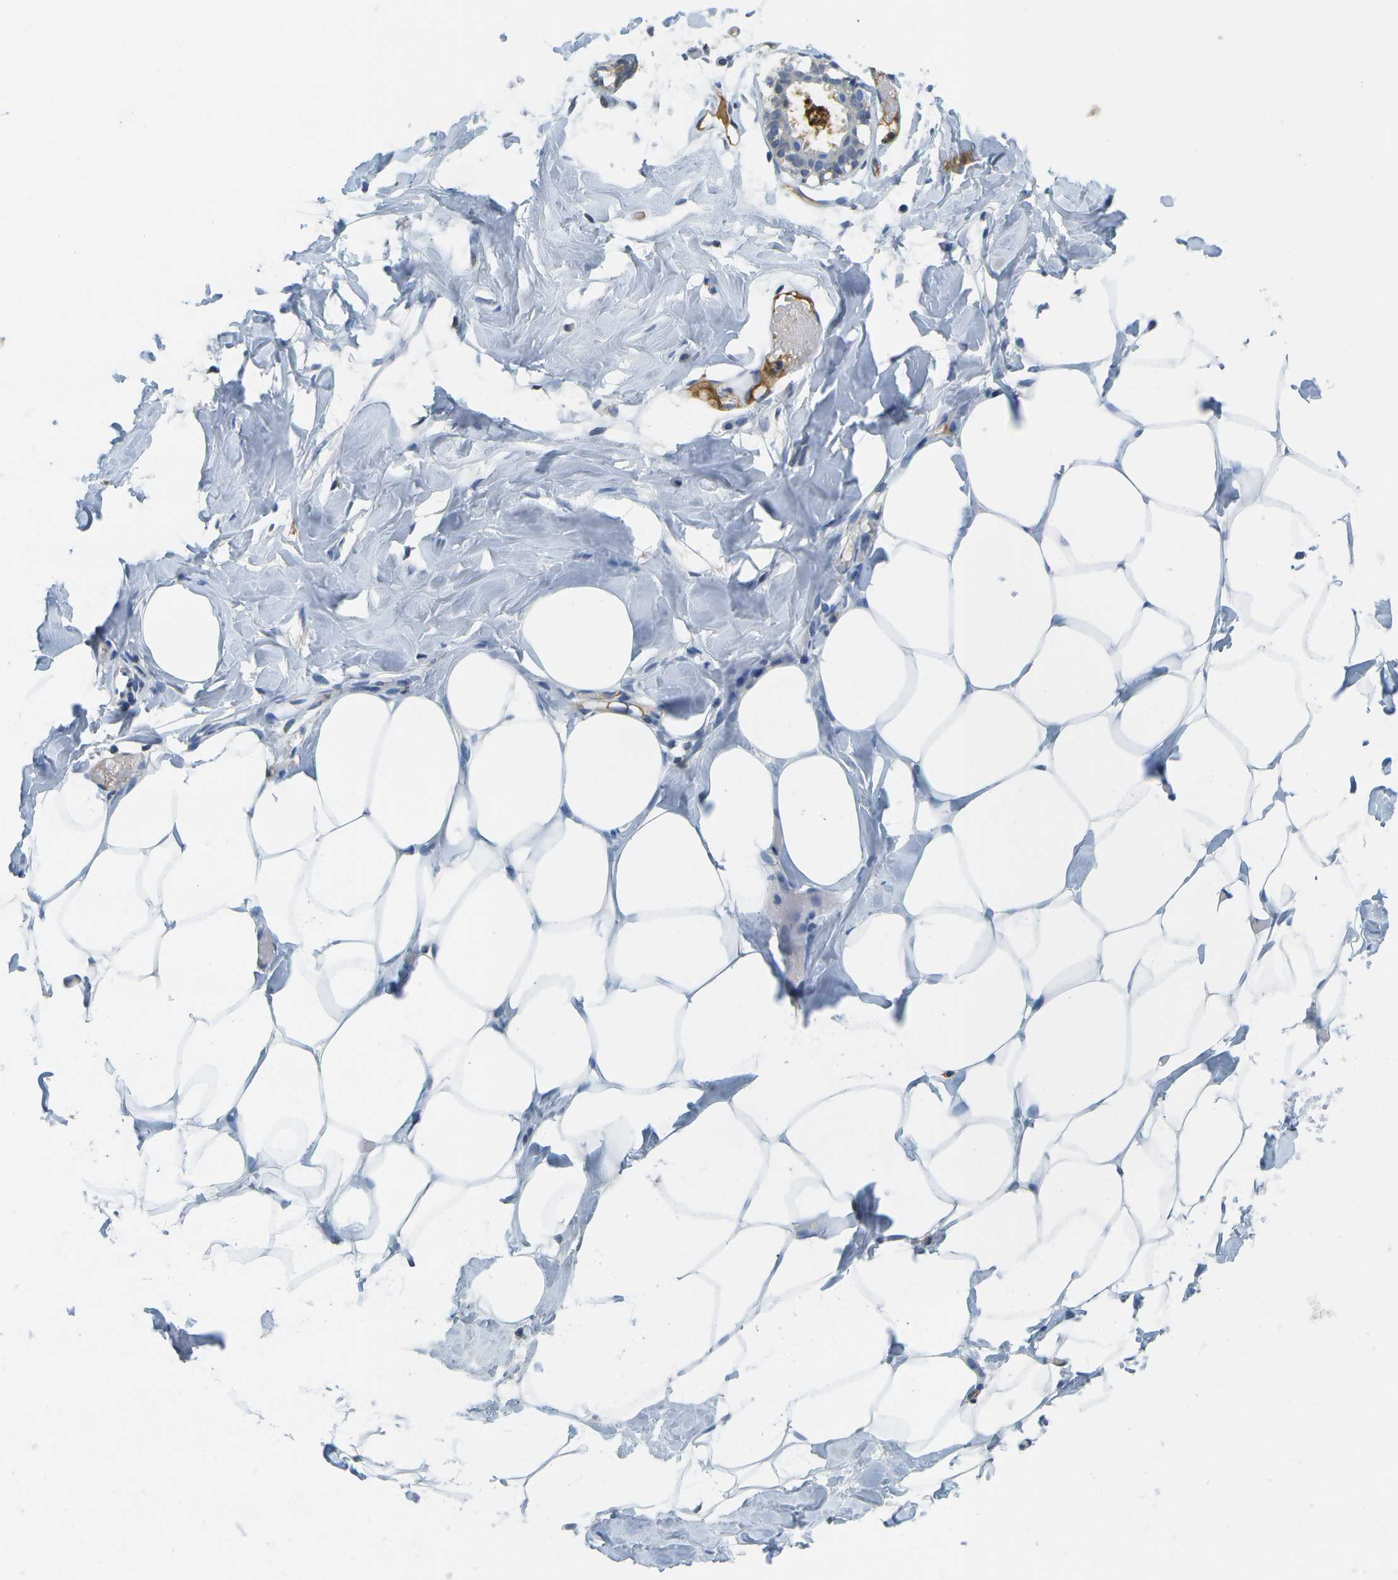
{"staining": {"intensity": "negative", "quantity": "none", "location": "none"}, "tissue": "adipose tissue", "cell_type": "Adipocytes", "image_type": "normal", "snomed": [{"axis": "morphology", "description": "Normal tissue, NOS"}, {"axis": "topography", "description": "Breast"}, {"axis": "topography", "description": "Adipose tissue"}], "caption": "IHC histopathology image of normal adipose tissue stained for a protein (brown), which reveals no staining in adipocytes.", "gene": "SERPINA1", "patient": {"sex": "female", "age": 25}}